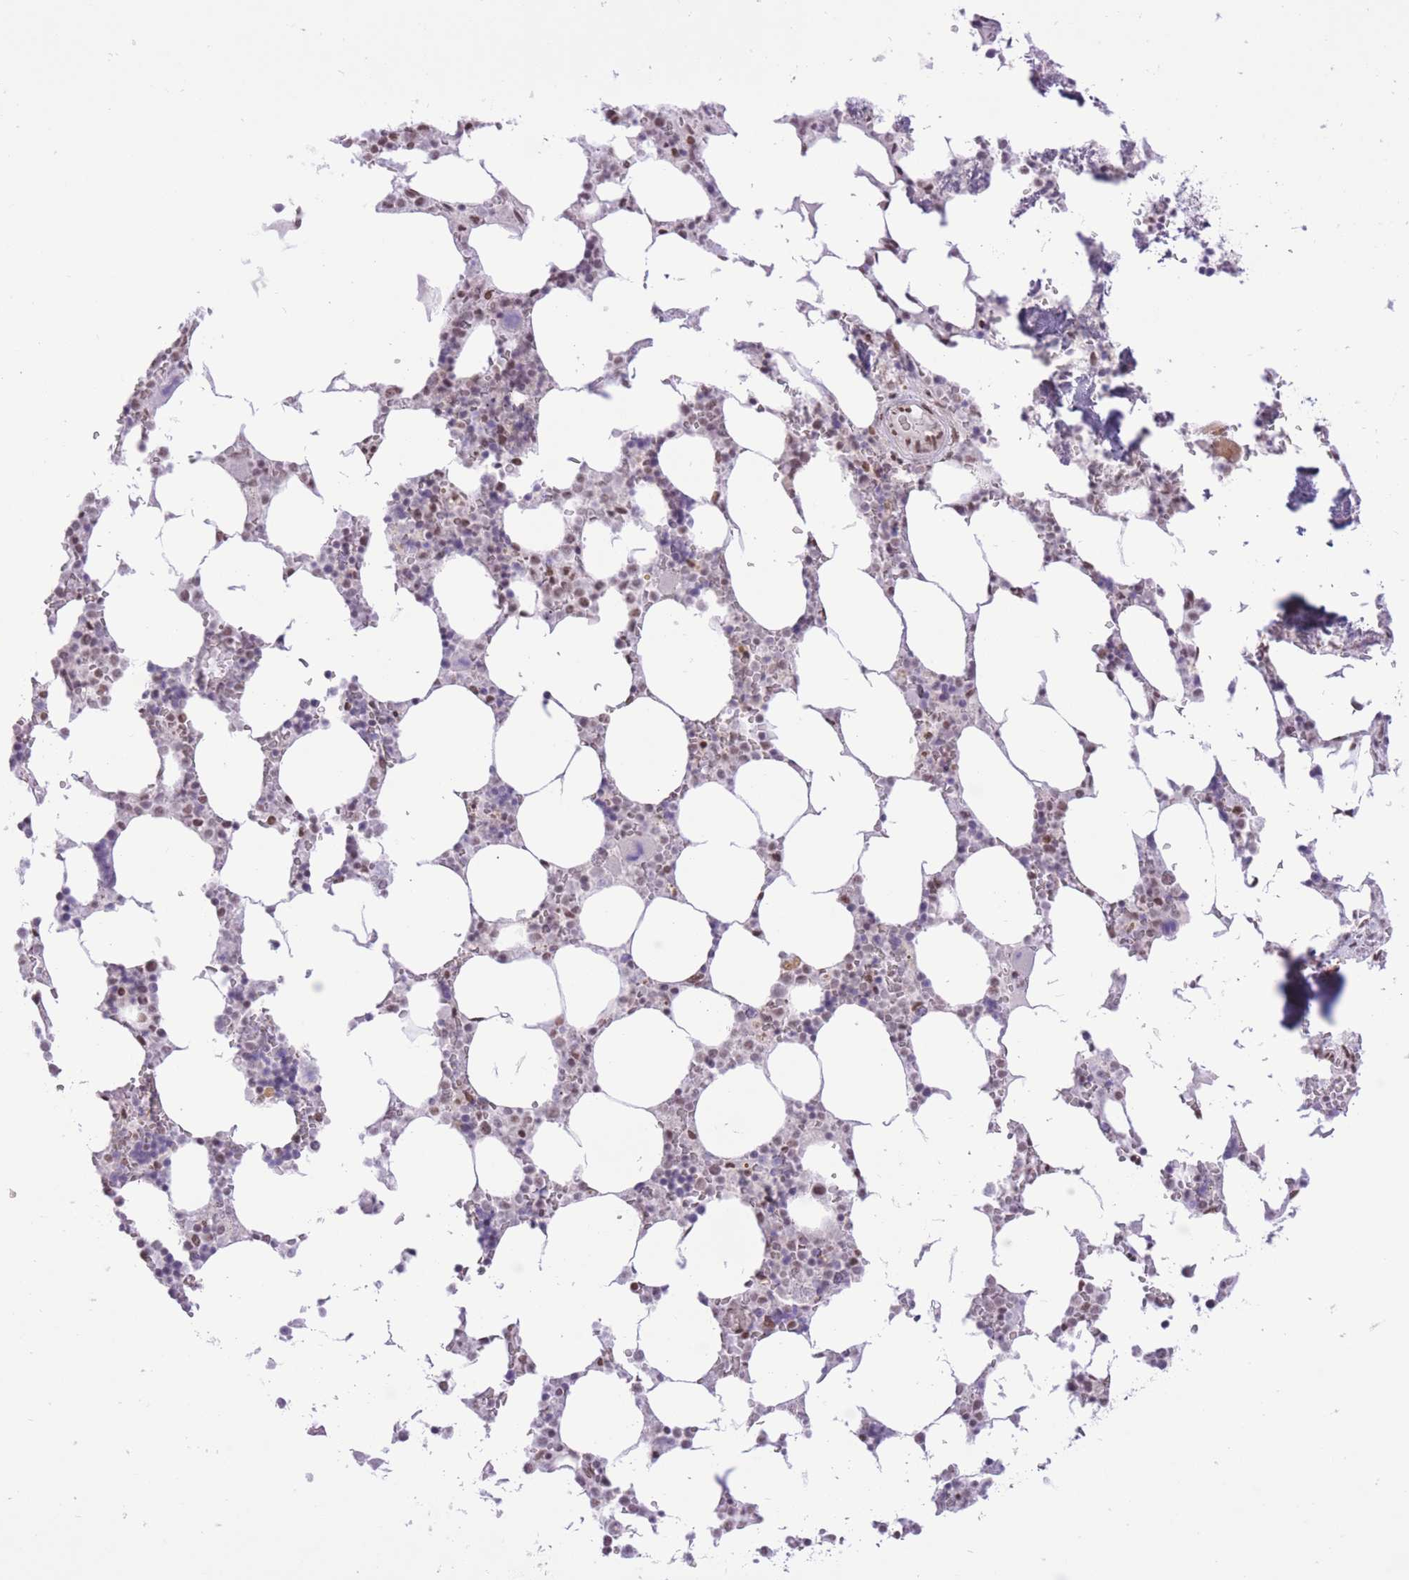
{"staining": {"intensity": "moderate", "quantity": "25%-75%", "location": "nuclear"}, "tissue": "bone marrow", "cell_type": "Hematopoietic cells", "image_type": "normal", "snomed": [{"axis": "morphology", "description": "Normal tissue, NOS"}, {"axis": "topography", "description": "Bone marrow"}], "caption": "Immunohistochemical staining of benign bone marrow demonstrates 25%-75% levels of moderate nuclear protein staining in approximately 25%-75% of hematopoietic cells. (Stains: DAB in brown, nuclei in blue, Microscopy: brightfield microscopy at high magnification).", "gene": "ZBED5", "patient": {"sex": "male", "age": 64}}